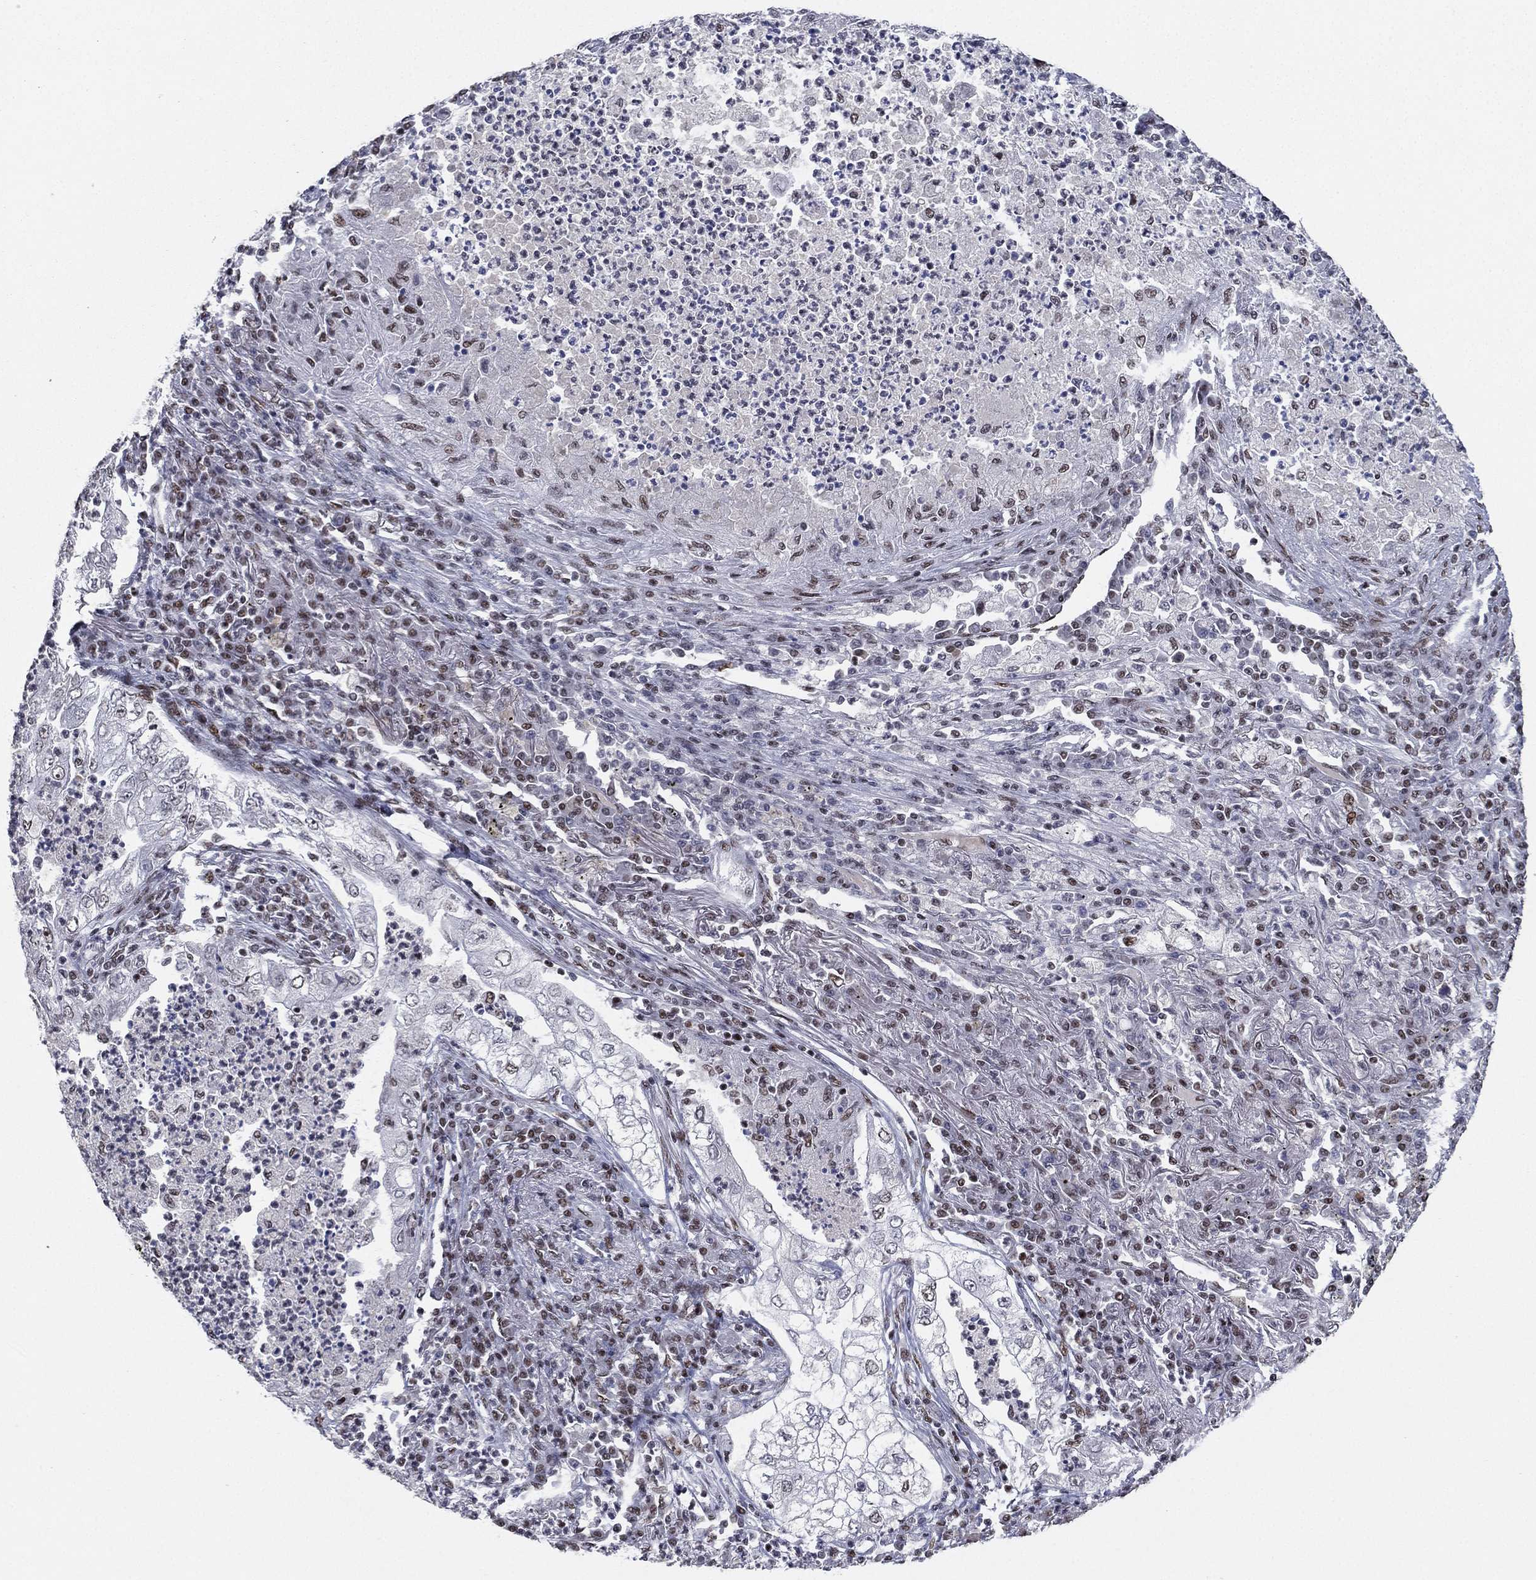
{"staining": {"intensity": "negative", "quantity": "none", "location": "none"}, "tissue": "lung cancer", "cell_type": "Tumor cells", "image_type": "cancer", "snomed": [{"axis": "morphology", "description": "Adenocarcinoma, NOS"}, {"axis": "topography", "description": "Lung"}], "caption": "IHC histopathology image of human lung cancer (adenocarcinoma) stained for a protein (brown), which exhibits no staining in tumor cells.", "gene": "RTF1", "patient": {"sex": "female", "age": 73}}